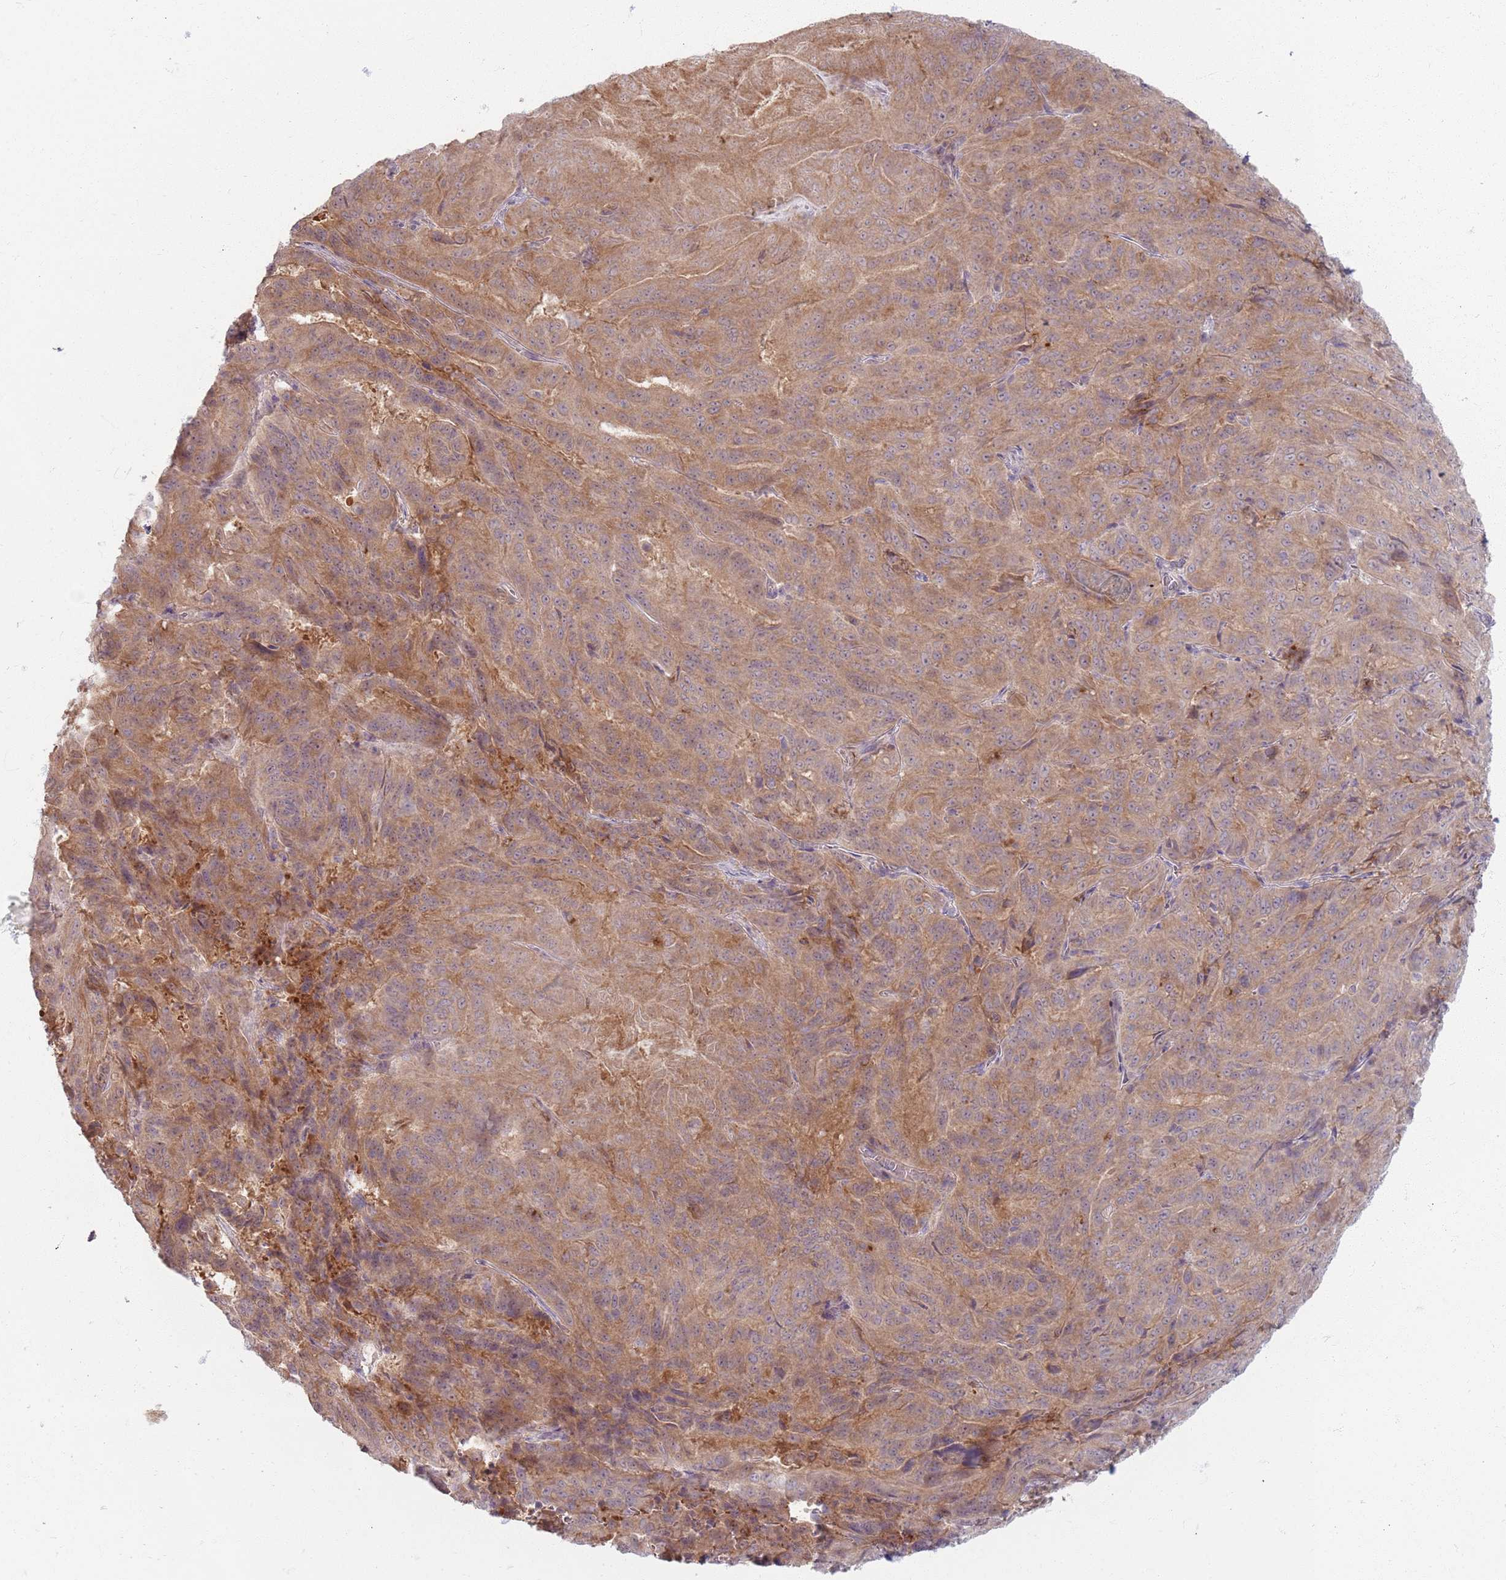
{"staining": {"intensity": "moderate", "quantity": ">75%", "location": "cytoplasmic/membranous"}, "tissue": "pancreatic cancer", "cell_type": "Tumor cells", "image_type": "cancer", "snomed": [{"axis": "morphology", "description": "Adenocarcinoma, NOS"}, {"axis": "topography", "description": "Pancreas"}], "caption": "Pancreatic cancer stained with DAB immunohistochemistry (IHC) exhibits medium levels of moderate cytoplasmic/membranous staining in about >75% of tumor cells.", "gene": "ZDHHC2", "patient": {"sex": "male", "age": 63}}